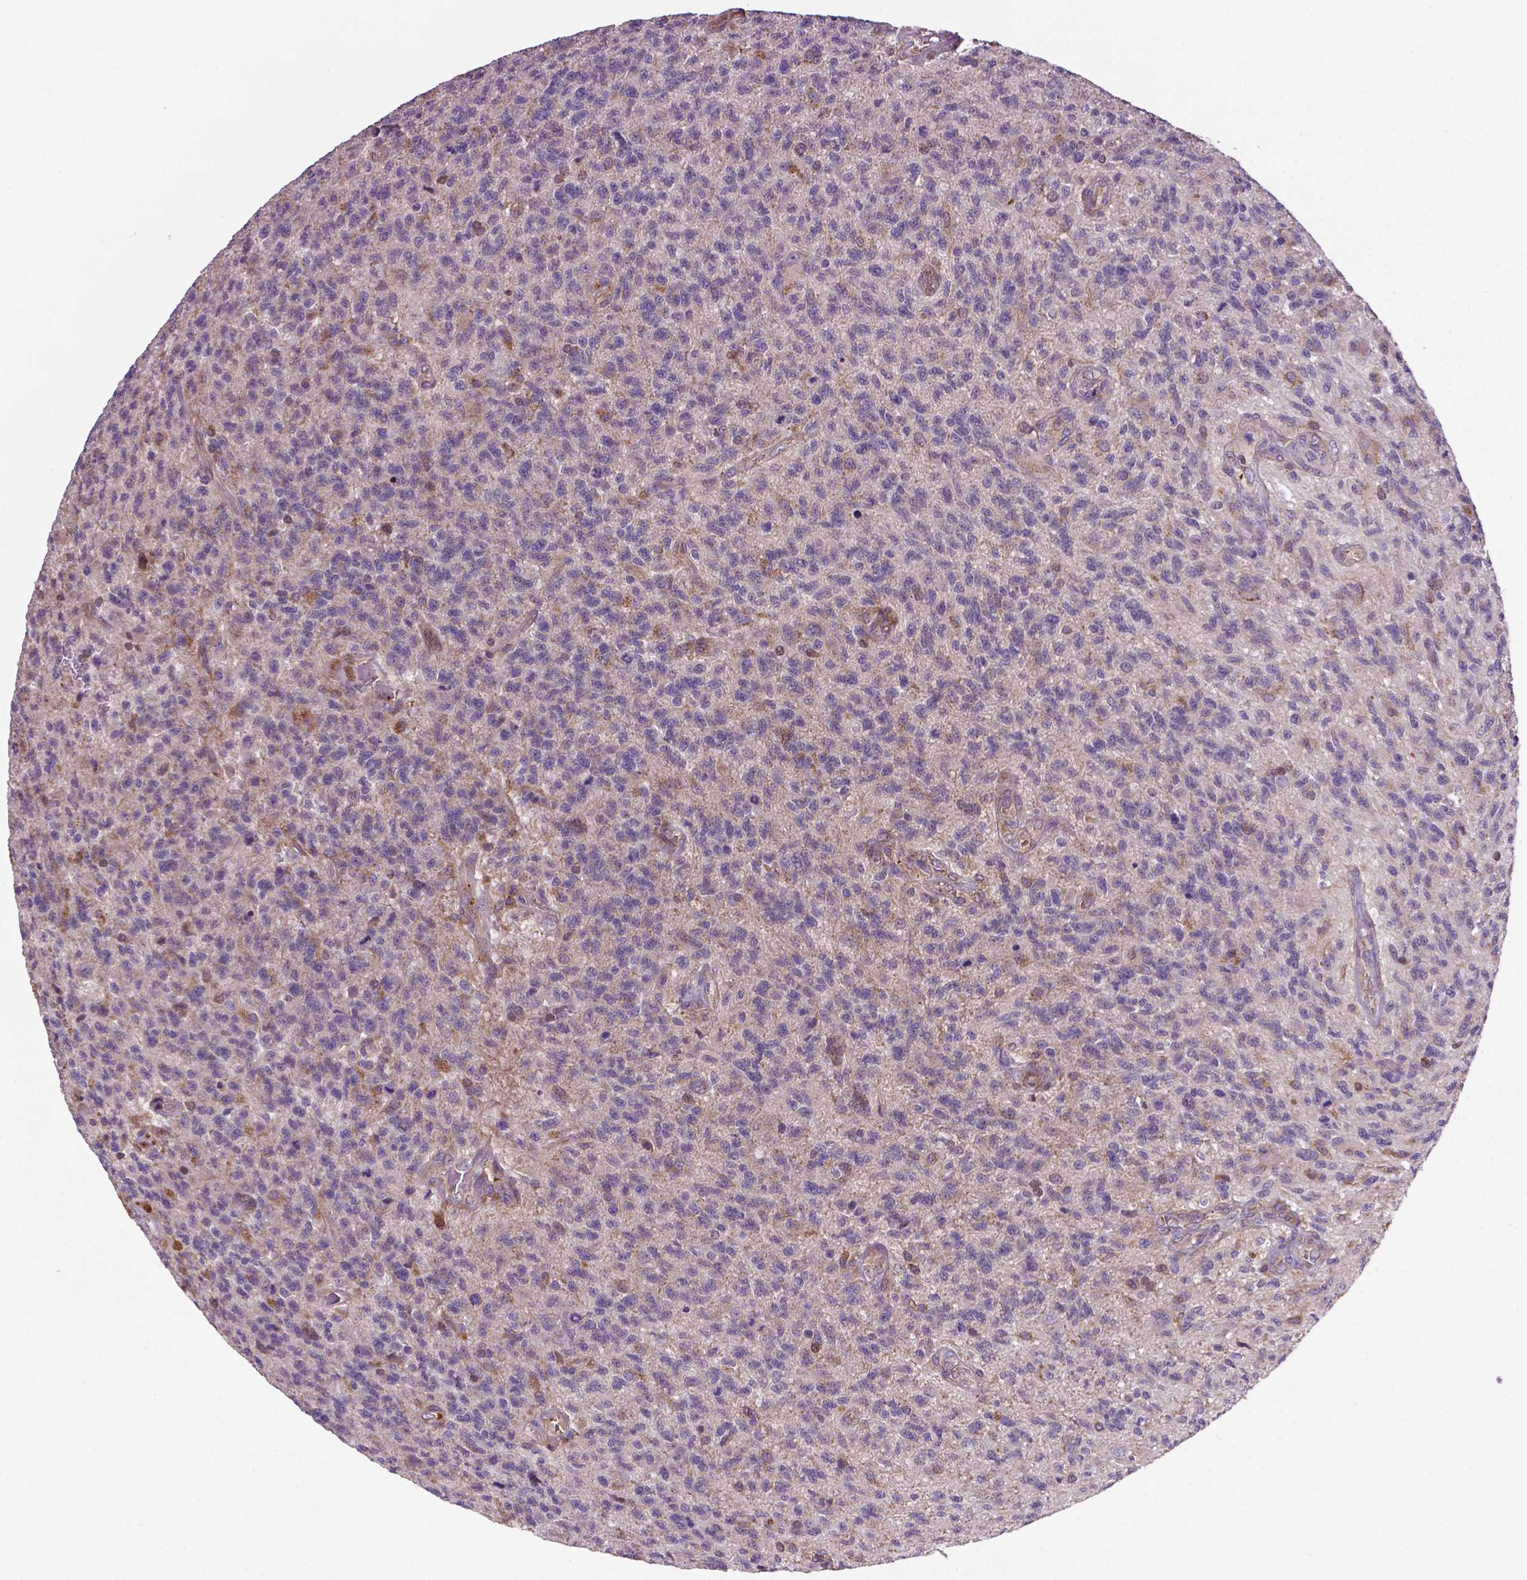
{"staining": {"intensity": "negative", "quantity": "none", "location": "none"}, "tissue": "glioma", "cell_type": "Tumor cells", "image_type": "cancer", "snomed": [{"axis": "morphology", "description": "Glioma, malignant, High grade"}, {"axis": "topography", "description": "Brain"}], "caption": "DAB immunohistochemical staining of human glioma shows no significant staining in tumor cells.", "gene": "SPNS2", "patient": {"sex": "male", "age": 56}}